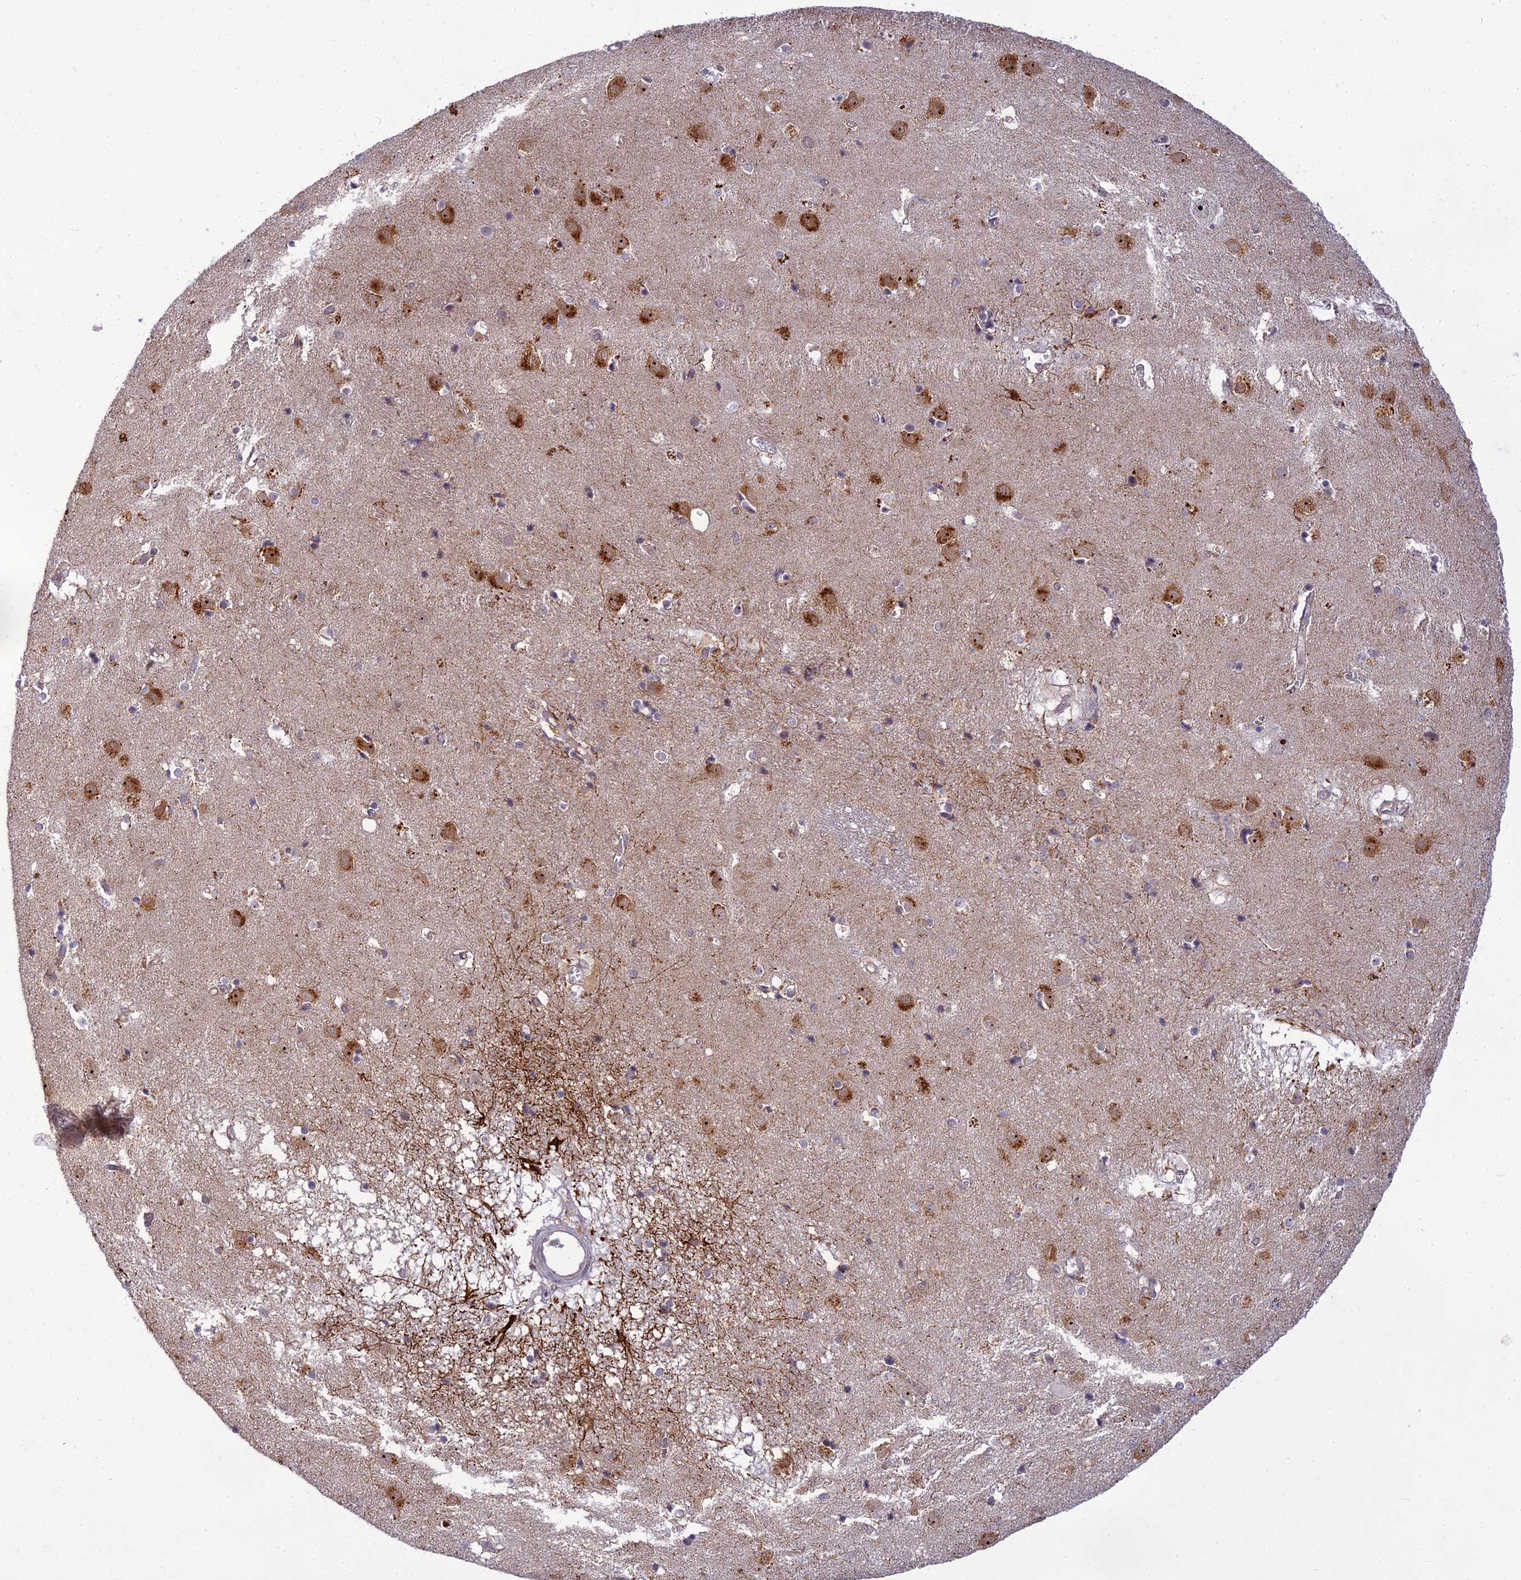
{"staining": {"intensity": "weak", "quantity": "25%-75%", "location": "cytoplasmic/membranous"}, "tissue": "caudate", "cell_type": "Glial cells", "image_type": "normal", "snomed": [{"axis": "morphology", "description": "Normal tissue, NOS"}, {"axis": "topography", "description": "Lateral ventricle wall"}], "caption": "Glial cells display weak cytoplasmic/membranous staining in approximately 25%-75% of cells in unremarkable caudate.", "gene": "DTX2", "patient": {"sex": "male", "age": 70}}